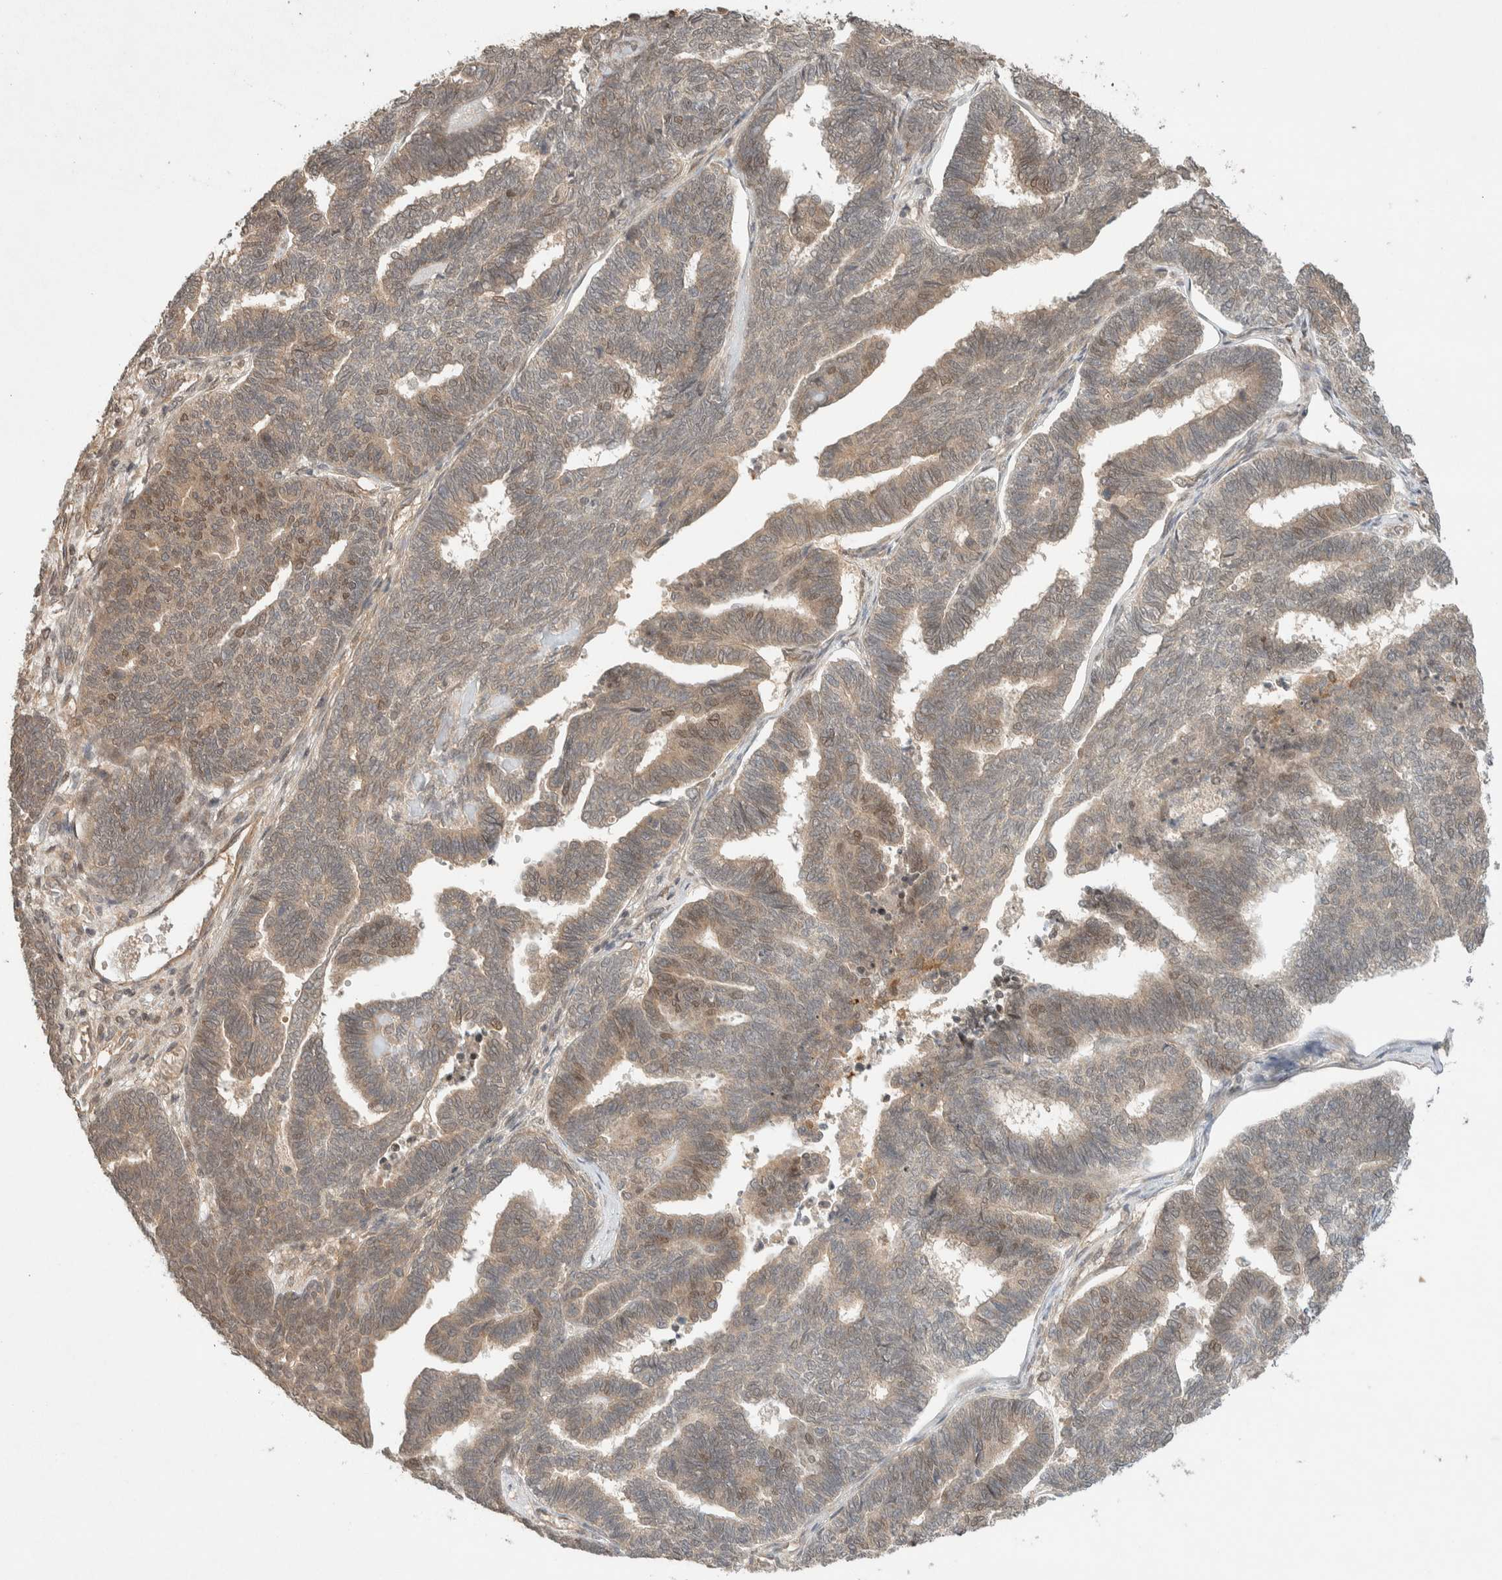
{"staining": {"intensity": "weak", "quantity": ">75%", "location": "cytoplasmic/membranous,nuclear"}, "tissue": "endometrial cancer", "cell_type": "Tumor cells", "image_type": "cancer", "snomed": [{"axis": "morphology", "description": "Adenocarcinoma, NOS"}, {"axis": "topography", "description": "Endometrium"}], "caption": "Immunohistochemistry (DAB) staining of human endometrial adenocarcinoma reveals weak cytoplasmic/membranous and nuclear protein staining in approximately >75% of tumor cells. (brown staining indicates protein expression, while blue staining denotes nuclei).", "gene": "THRA", "patient": {"sex": "female", "age": 70}}